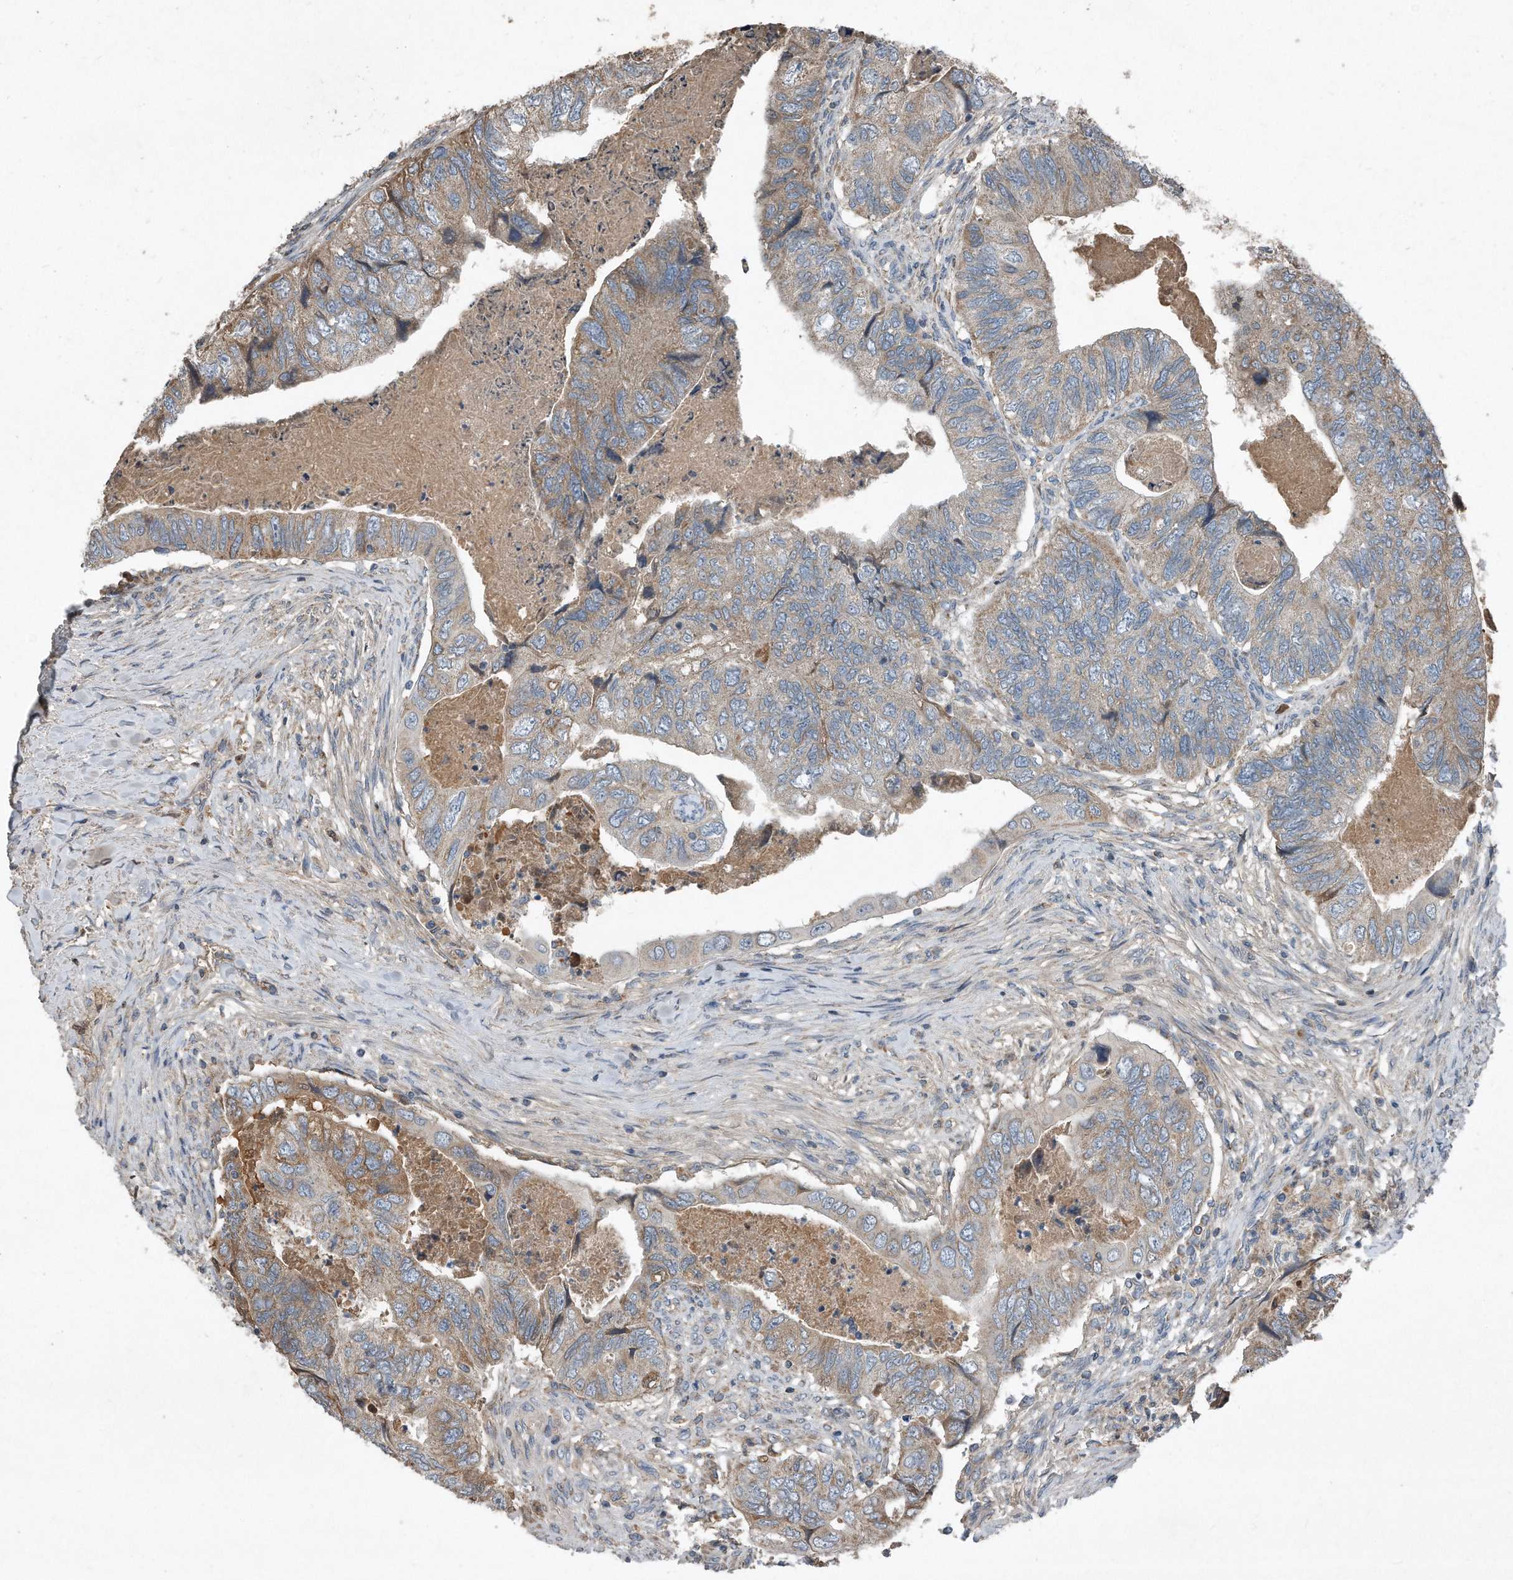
{"staining": {"intensity": "moderate", "quantity": "25%-75%", "location": "cytoplasmic/membranous"}, "tissue": "colorectal cancer", "cell_type": "Tumor cells", "image_type": "cancer", "snomed": [{"axis": "morphology", "description": "Adenocarcinoma, NOS"}, {"axis": "topography", "description": "Rectum"}], "caption": "A brown stain shows moderate cytoplasmic/membranous staining of a protein in colorectal adenocarcinoma tumor cells.", "gene": "SDHA", "patient": {"sex": "male", "age": 63}}